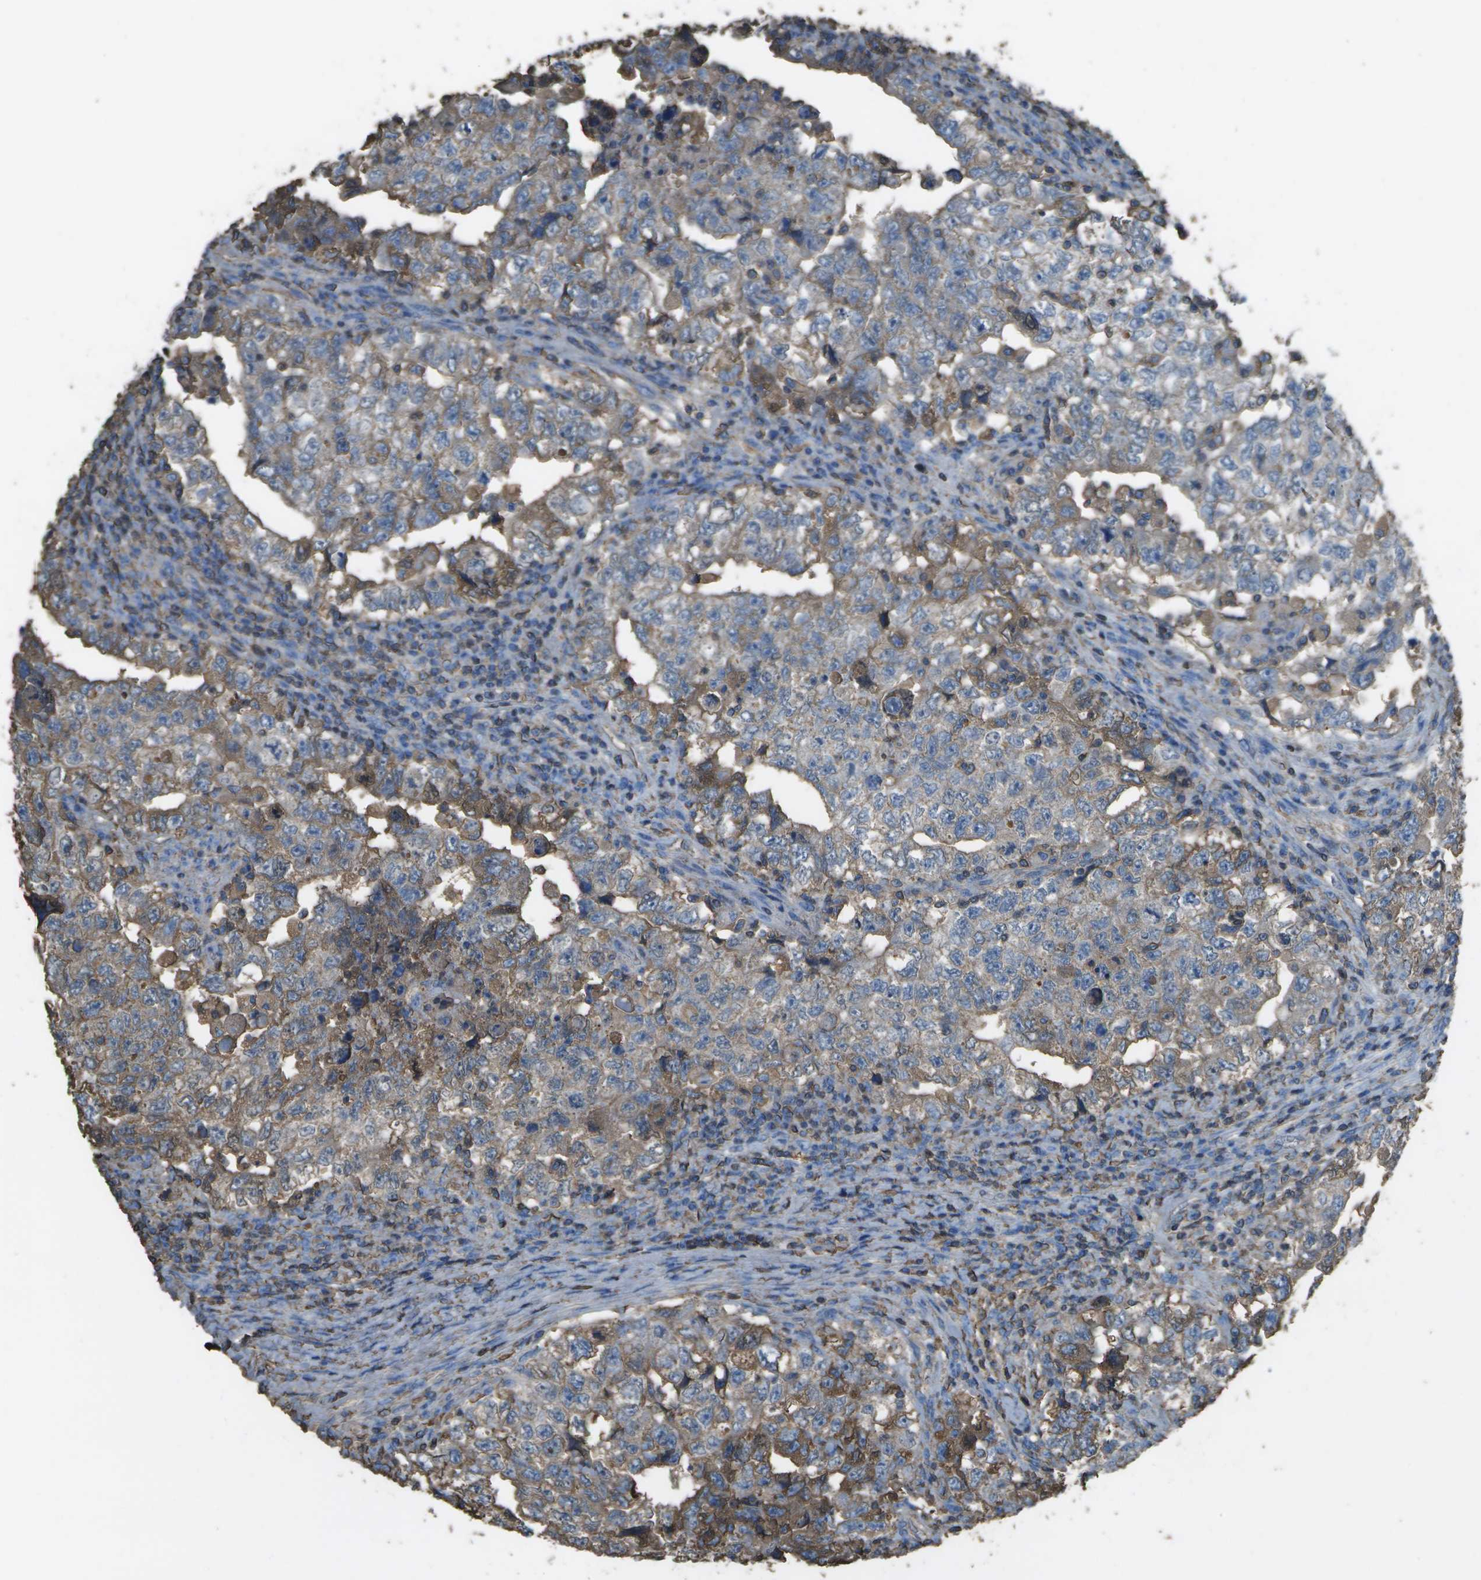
{"staining": {"intensity": "moderate", "quantity": ">75%", "location": "cytoplasmic/membranous"}, "tissue": "testis cancer", "cell_type": "Tumor cells", "image_type": "cancer", "snomed": [{"axis": "morphology", "description": "Carcinoma, Embryonal, NOS"}, {"axis": "topography", "description": "Testis"}], "caption": "Human embryonal carcinoma (testis) stained with a protein marker demonstrates moderate staining in tumor cells.", "gene": "CYP4F11", "patient": {"sex": "male", "age": 36}}